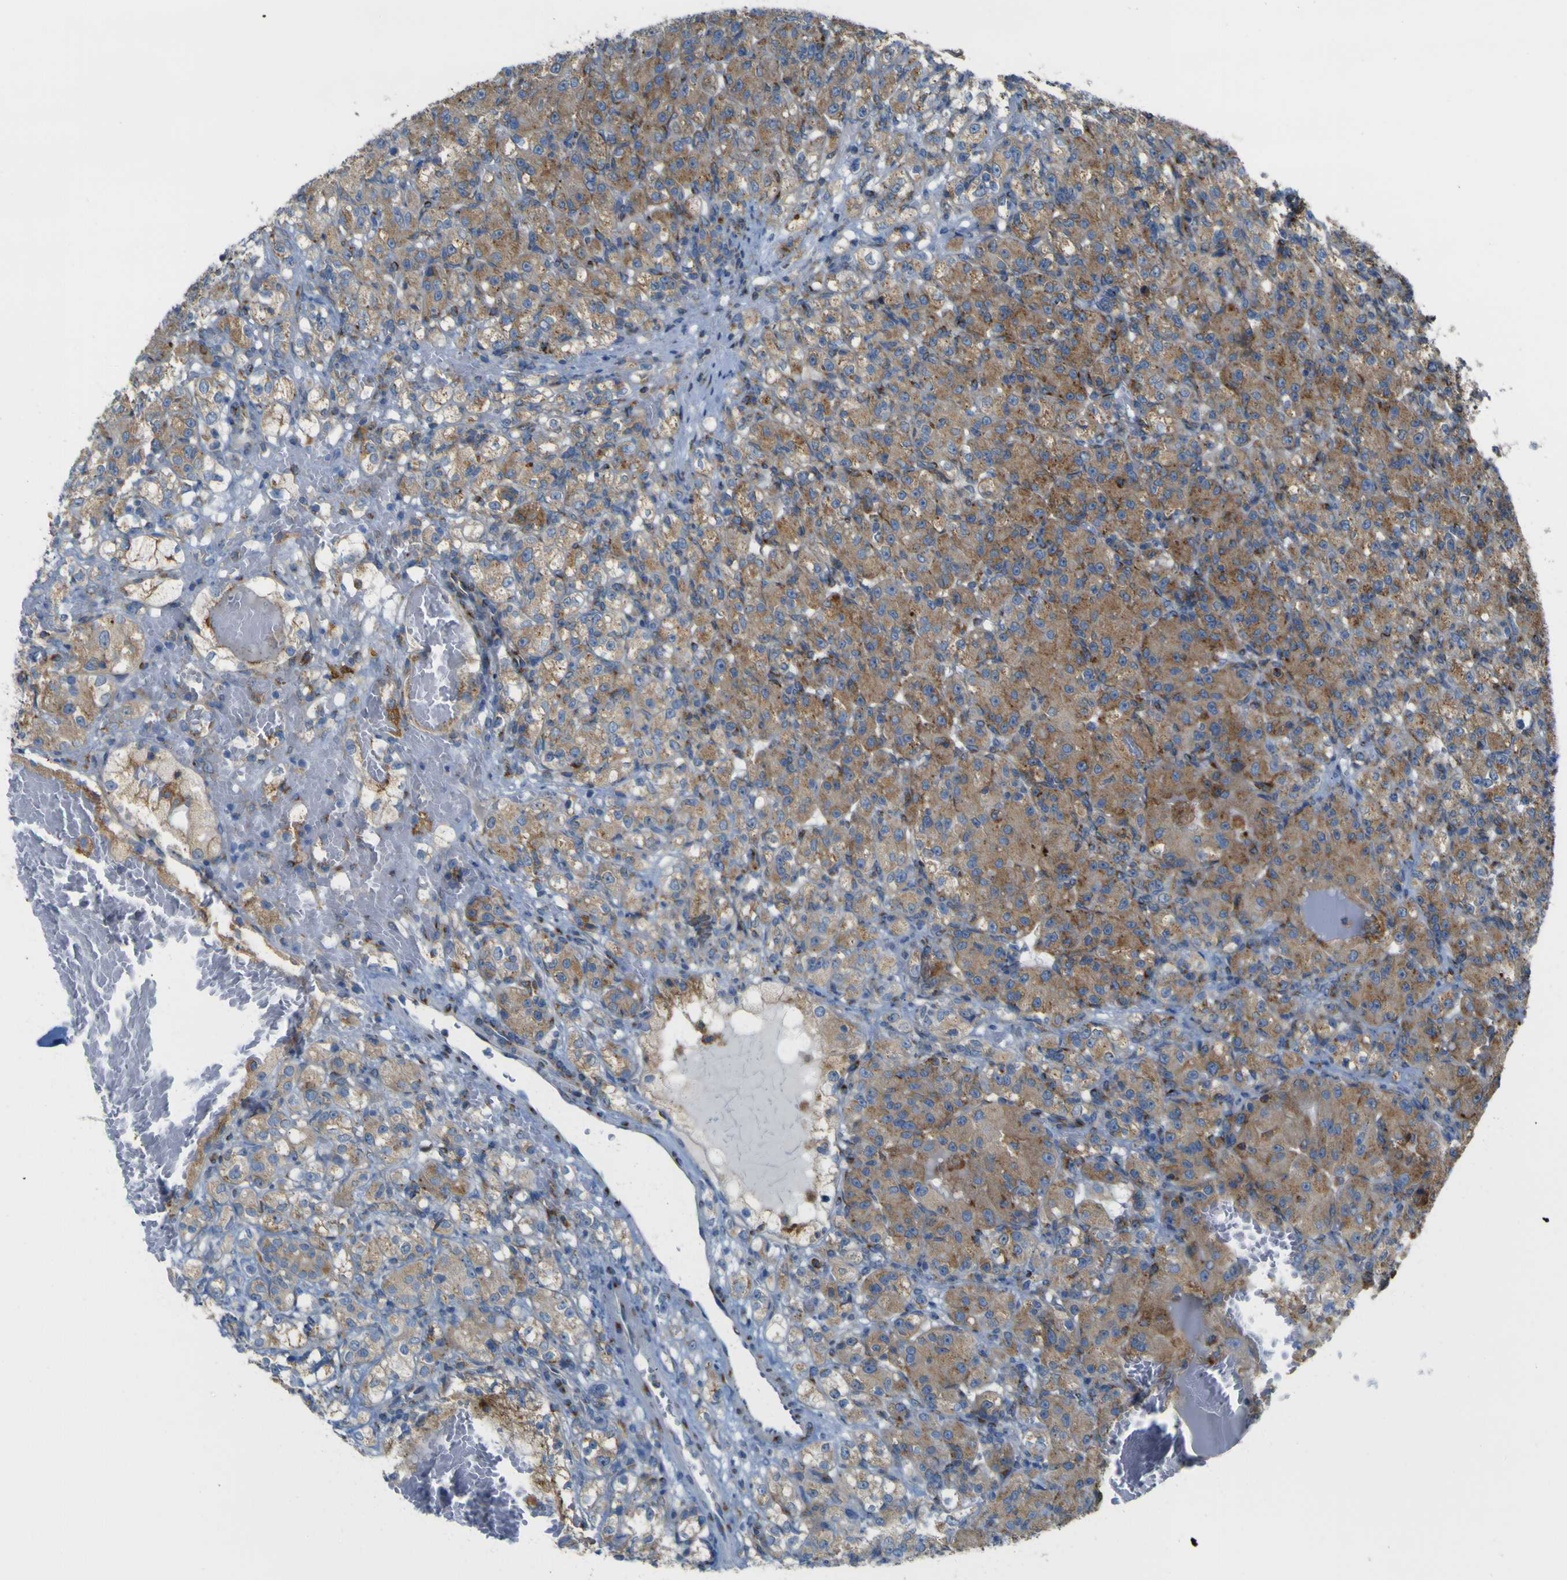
{"staining": {"intensity": "negative", "quantity": "none", "location": "none"}, "tissue": "renal cancer", "cell_type": "Tumor cells", "image_type": "cancer", "snomed": [{"axis": "morphology", "description": "Adenocarcinoma, NOS"}, {"axis": "topography", "description": "Kidney"}], "caption": "Renal cancer (adenocarcinoma) stained for a protein using immunohistochemistry (IHC) displays no positivity tumor cells.", "gene": "IGF2R", "patient": {"sex": "male", "age": 61}}